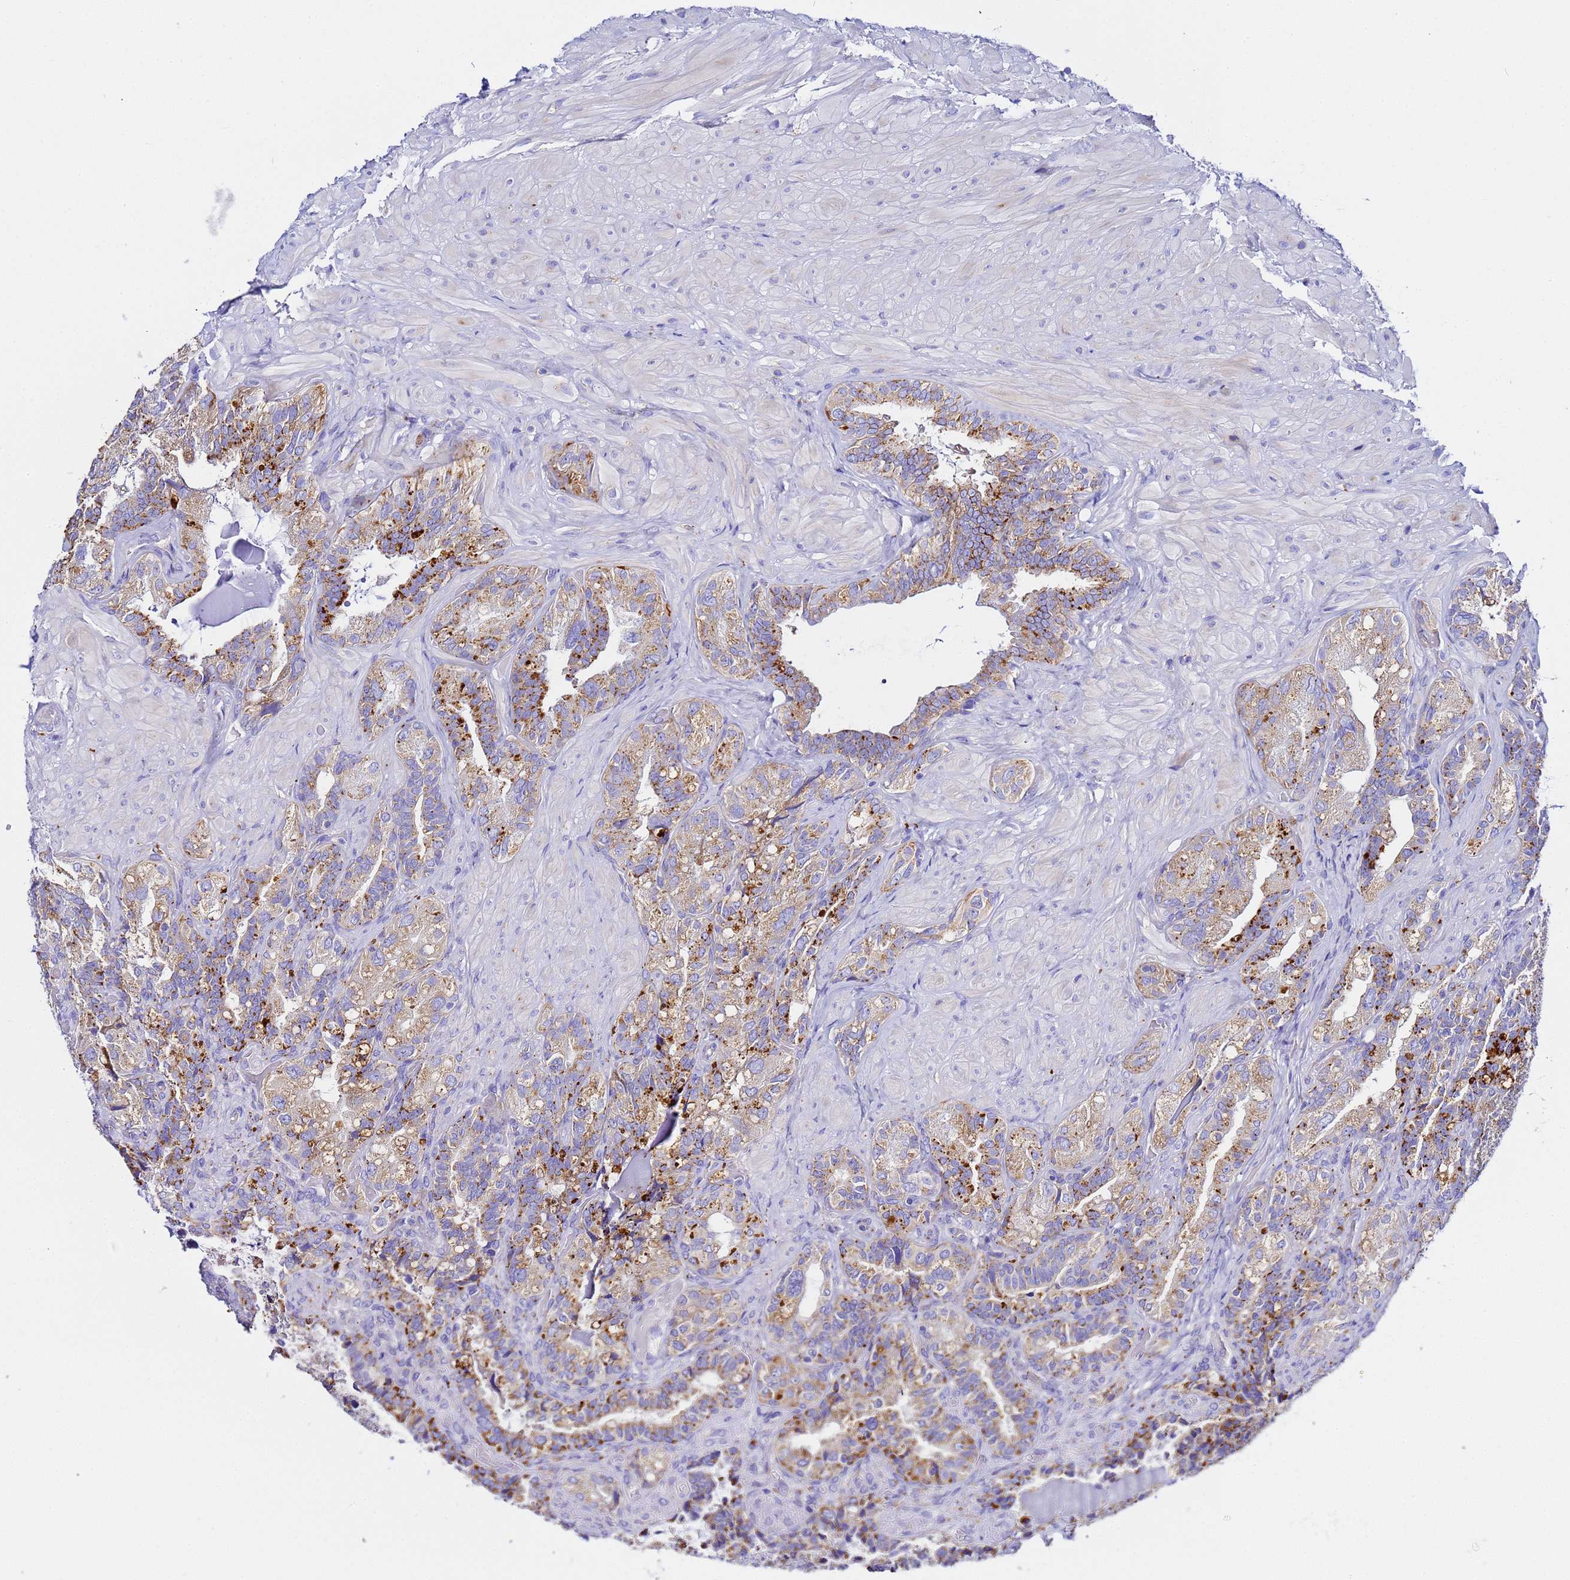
{"staining": {"intensity": "moderate", "quantity": ">75%", "location": "cytoplasmic/membranous"}, "tissue": "seminal vesicle", "cell_type": "Glandular cells", "image_type": "normal", "snomed": [{"axis": "morphology", "description": "Normal tissue, NOS"}, {"axis": "topography", "description": "Prostate and seminal vesicle, NOS"}, {"axis": "topography", "description": "Prostate"}, {"axis": "topography", "description": "Seminal veicle"}], "caption": "The micrograph reveals immunohistochemical staining of normal seminal vesicle. There is moderate cytoplasmic/membranous positivity is present in approximately >75% of glandular cells.", "gene": "VTI1B", "patient": {"sex": "male", "age": 67}}